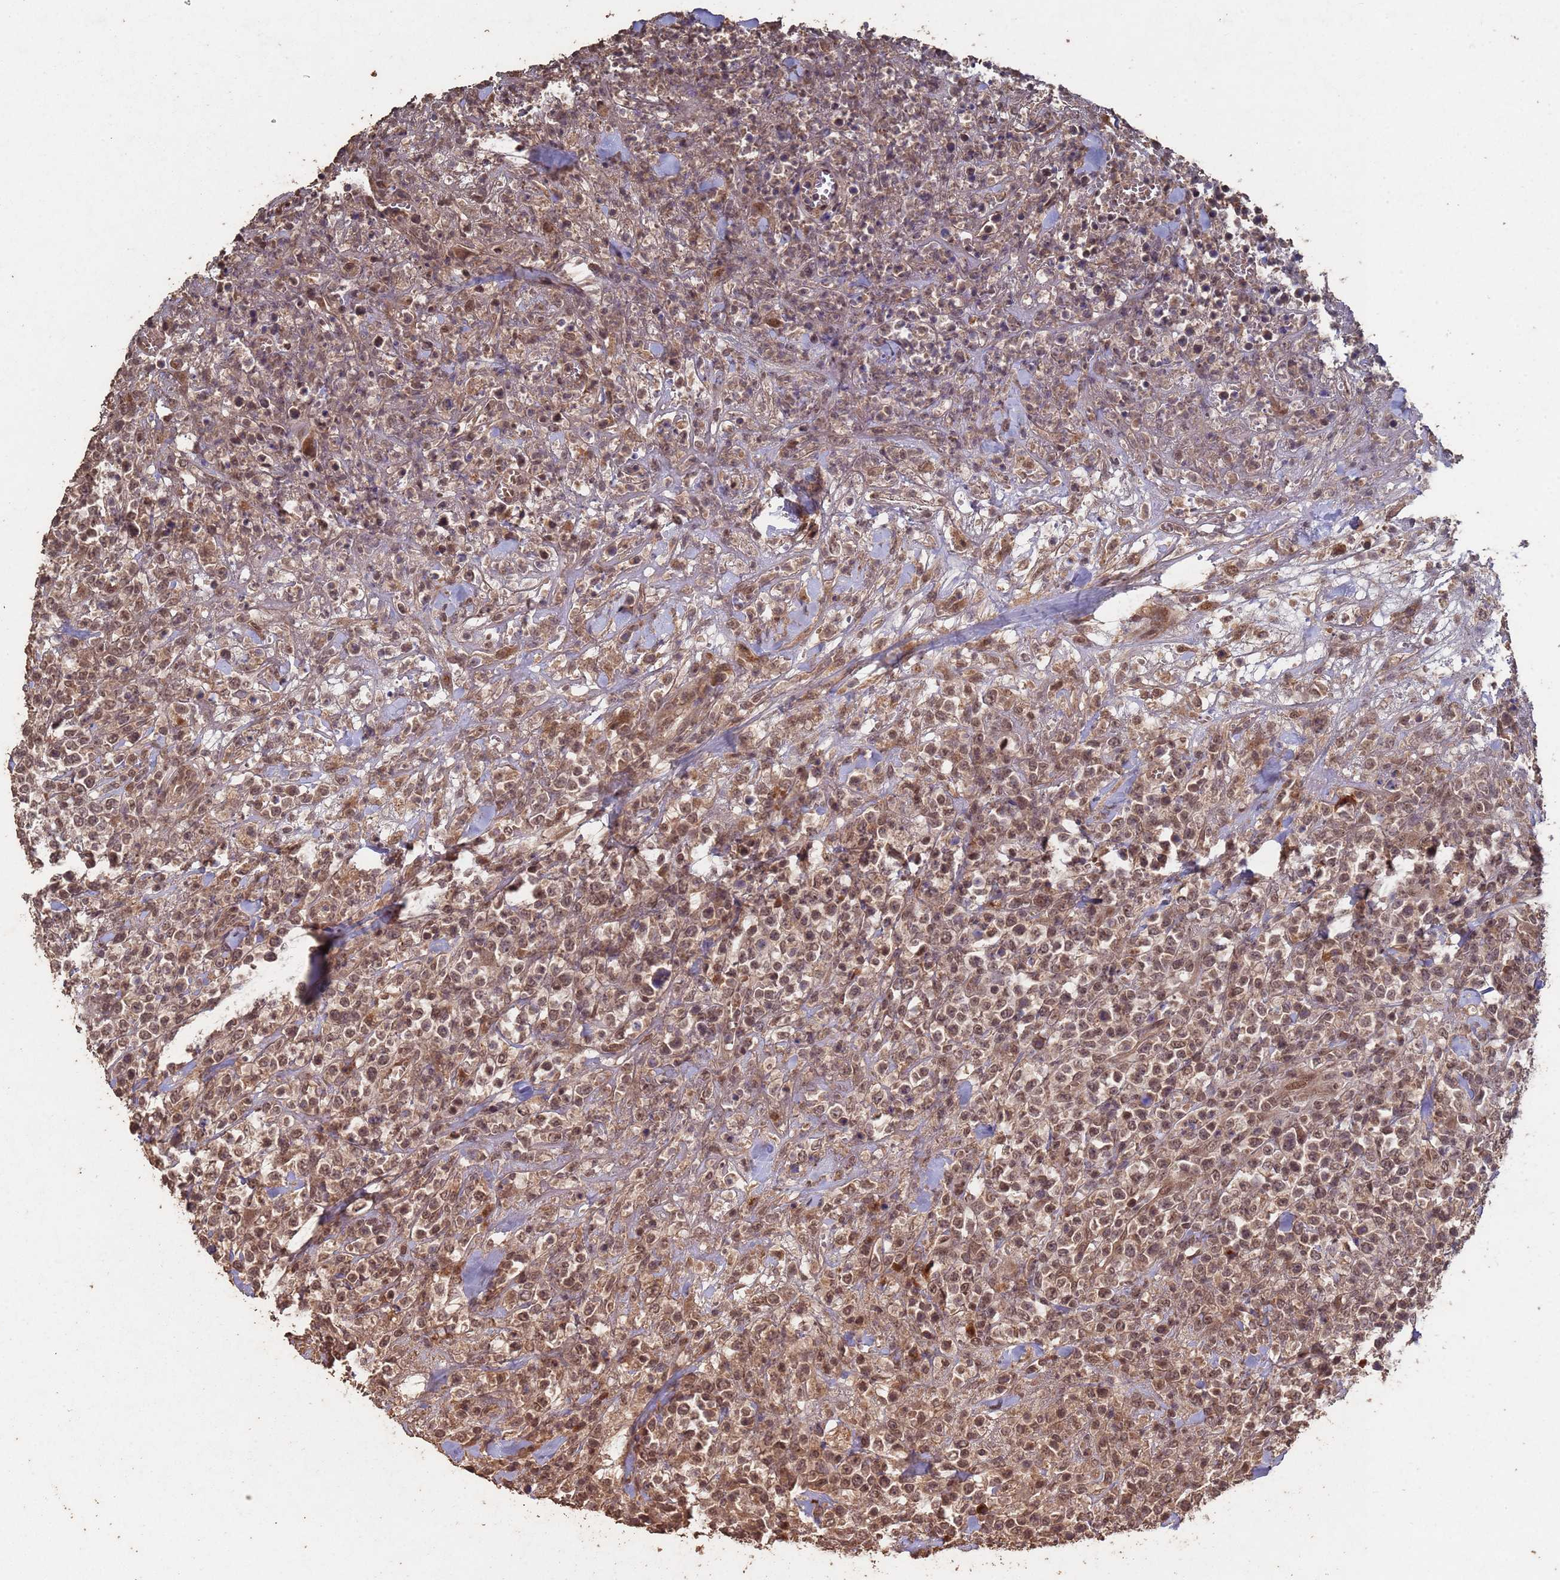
{"staining": {"intensity": "moderate", "quantity": ">75%", "location": "nuclear"}, "tissue": "lymphoma", "cell_type": "Tumor cells", "image_type": "cancer", "snomed": [{"axis": "morphology", "description": "Malignant lymphoma, non-Hodgkin's type, High grade"}, {"axis": "topography", "description": "Colon"}], "caption": "Protein staining displays moderate nuclear positivity in approximately >75% of tumor cells in lymphoma. The staining was performed using DAB (3,3'-diaminobenzidine), with brown indicating positive protein expression. Nuclei are stained blue with hematoxylin.", "gene": "FRAT1", "patient": {"sex": "female", "age": 53}}